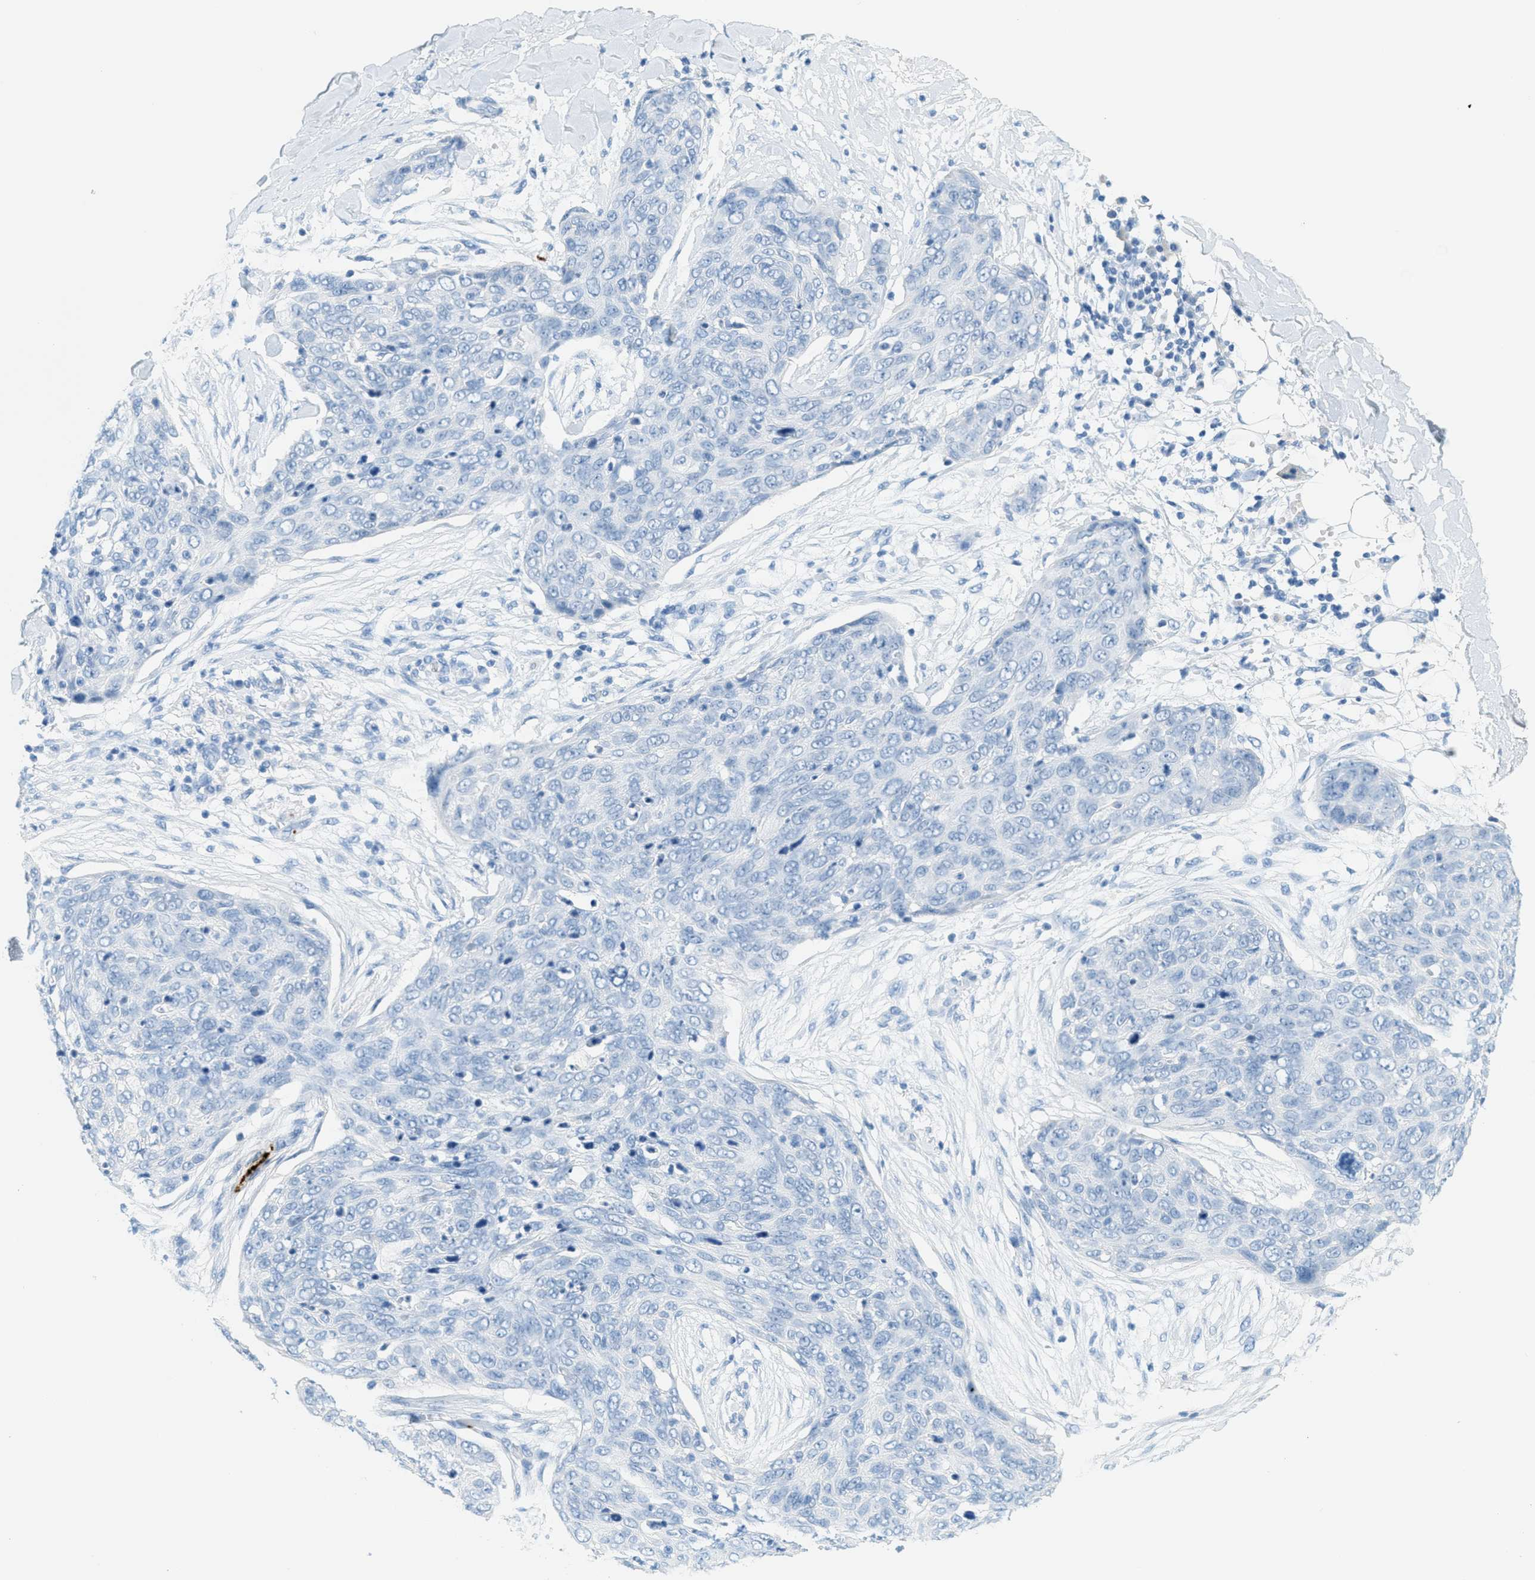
{"staining": {"intensity": "negative", "quantity": "none", "location": "none"}, "tissue": "skin cancer", "cell_type": "Tumor cells", "image_type": "cancer", "snomed": [{"axis": "morphology", "description": "Squamous cell carcinoma in situ, NOS"}, {"axis": "morphology", "description": "Squamous cell carcinoma, NOS"}, {"axis": "topography", "description": "Skin"}], "caption": "Tumor cells show no significant protein expression in squamous cell carcinoma (skin).", "gene": "PPBP", "patient": {"sex": "male", "age": 93}}